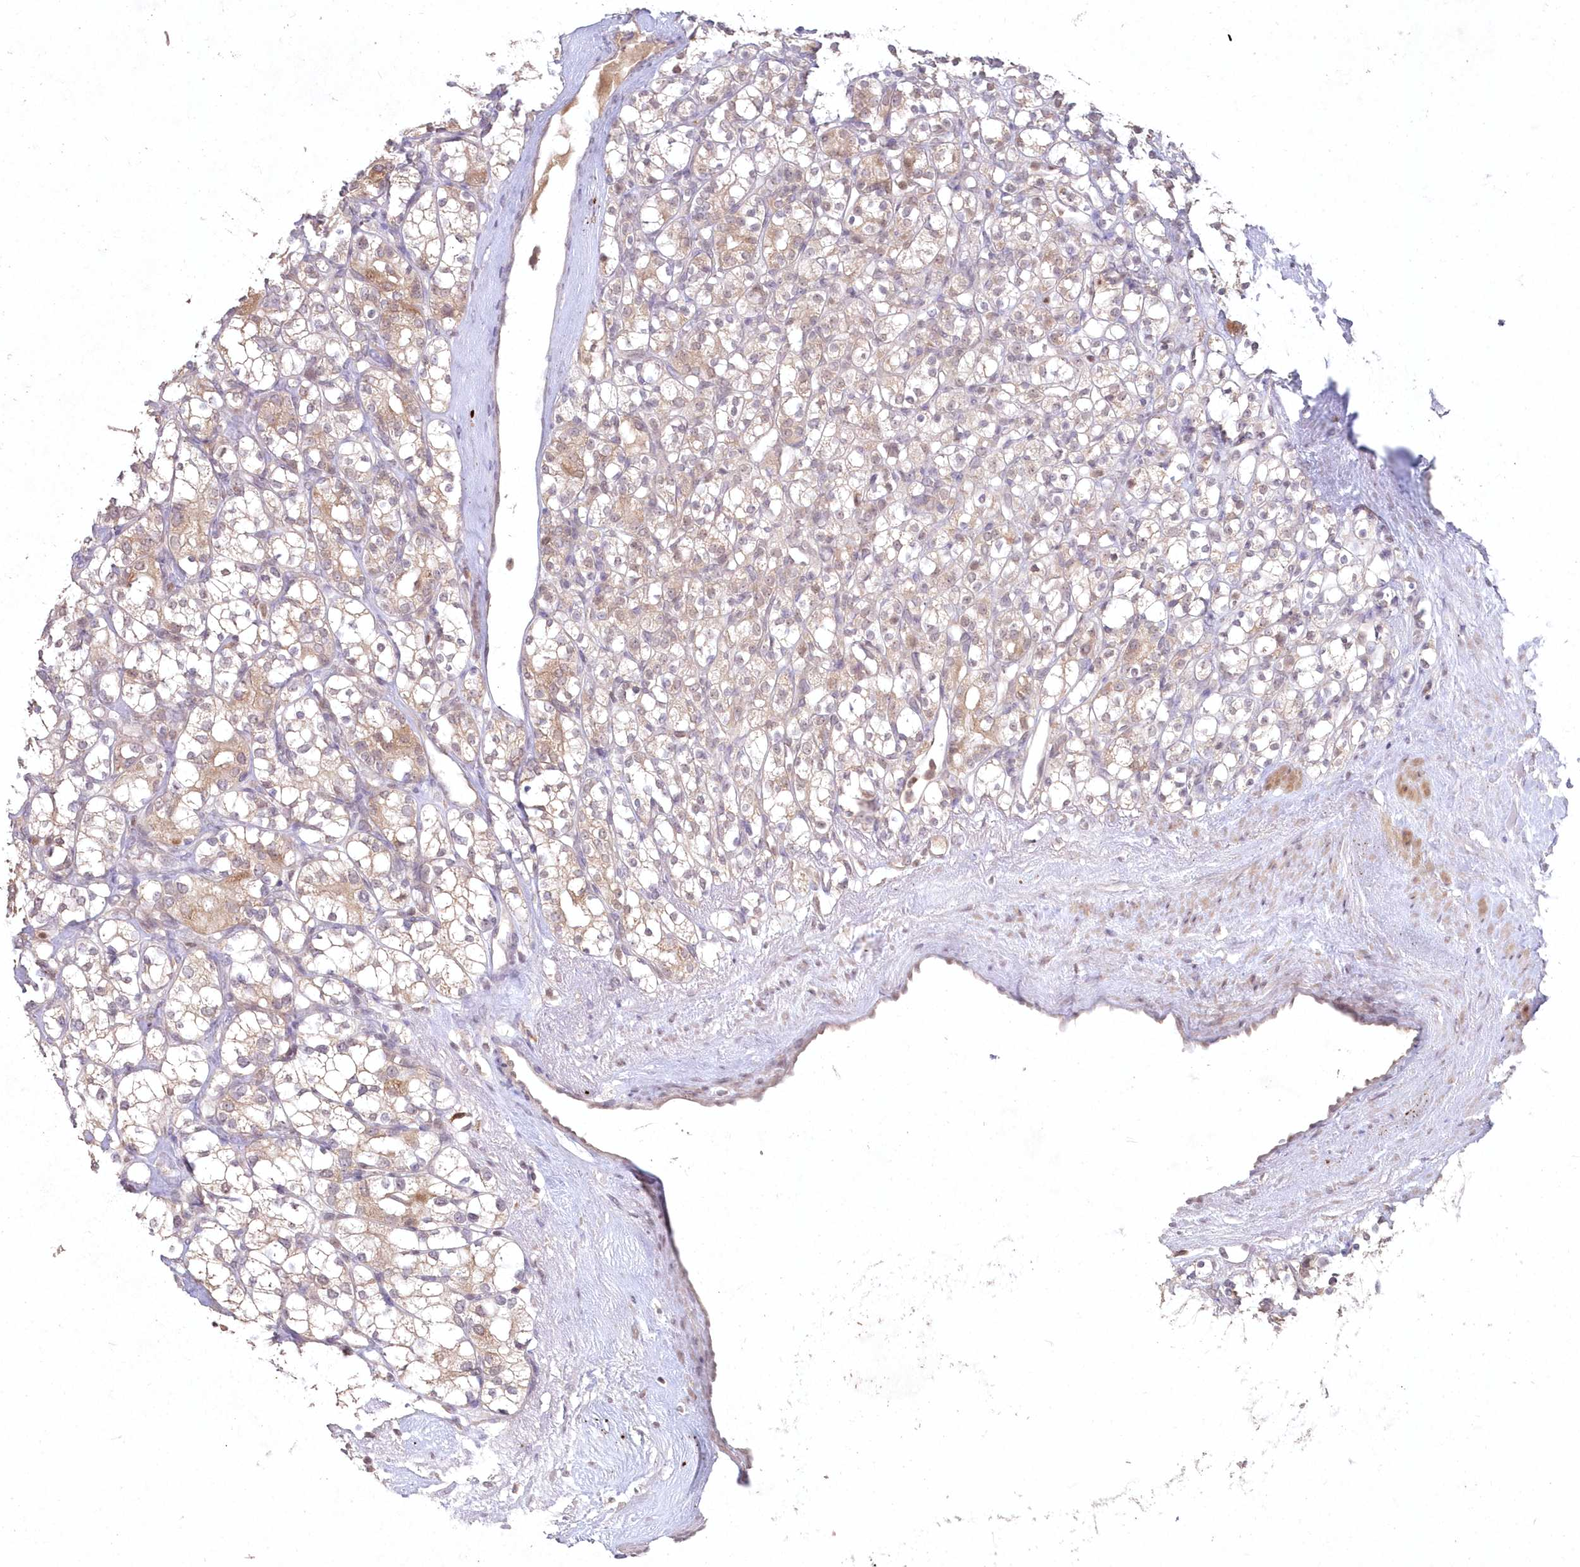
{"staining": {"intensity": "weak", "quantity": "25%-75%", "location": "cytoplasmic/membranous"}, "tissue": "renal cancer", "cell_type": "Tumor cells", "image_type": "cancer", "snomed": [{"axis": "morphology", "description": "Adenocarcinoma, NOS"}, {"axis": "topography", "description": "Kidney"}], "caption": "Immunohistochemistry photomicrograph of neoplastic tissue: human renal cancer (adenocarcinoma) stained using IHC exhibits low levels of weak protein expression localized specifically in the cytoplasmic/membranous of tumor cells, appearing as a cytoplasmic/membranous brown color.", "gene": "ASCC1", "patient": {"sex": "male", "age": 77}}